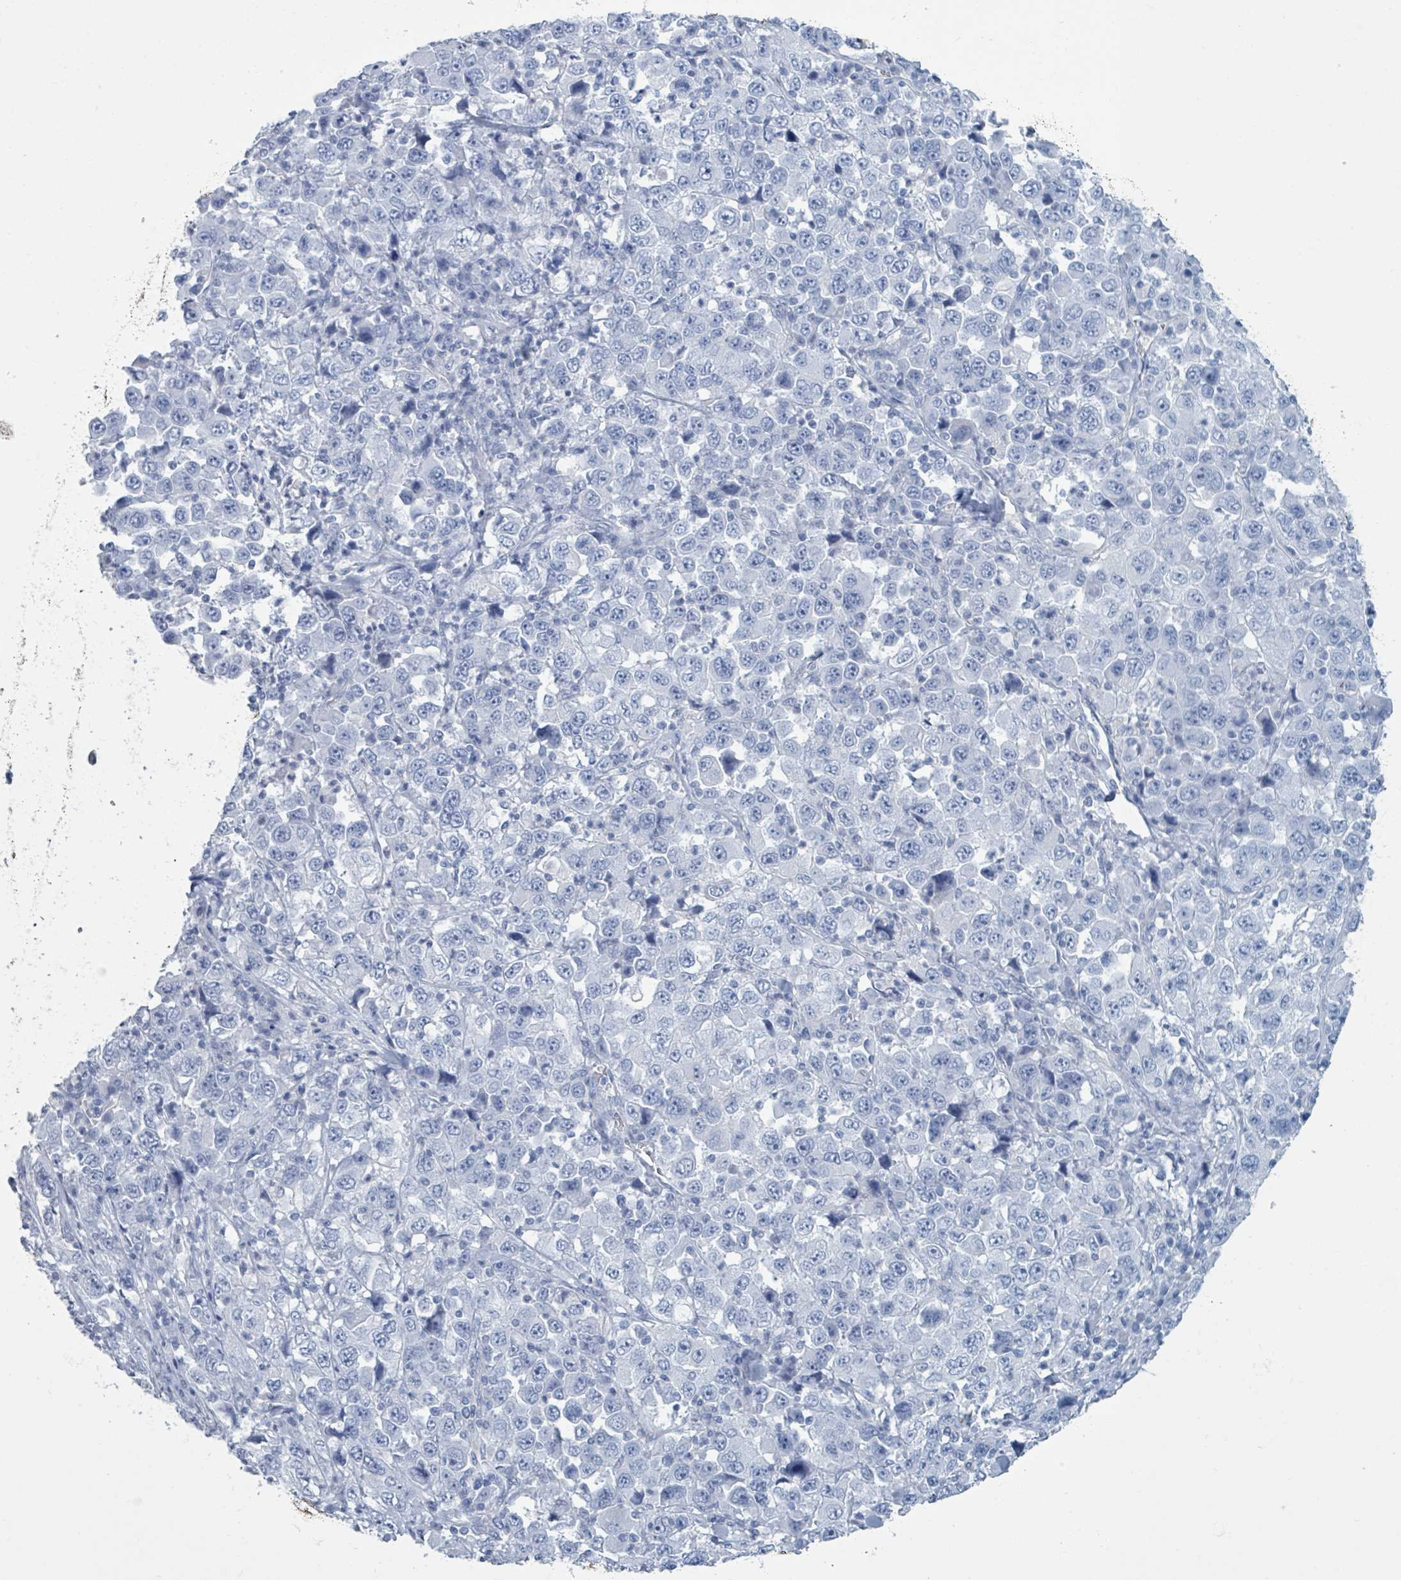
{"staining": {"intensity": "negative", "quantity": "none", "location": "none"}, "tissue": "stomach cancer", "cell_type": "Tumor cells", "image_type": "cancer", "snomed": [{"axis": "morphology", "description": "Normal tissue, NOS"}, {"axis": "morphology", "description": "Adenocarcinoma, NOS"}, {"axis": "topography", "description": "Stomach, upper"}, {"axis": "topography", "description": "Stomach"}], "caption": "Human adenocarcinoma (stomach) stained for a protein using immunohistochemistry exhibits no positivity in tumor cells.", "gene": "CT45A5", "patient": {"sex": "male", "age": 59}}